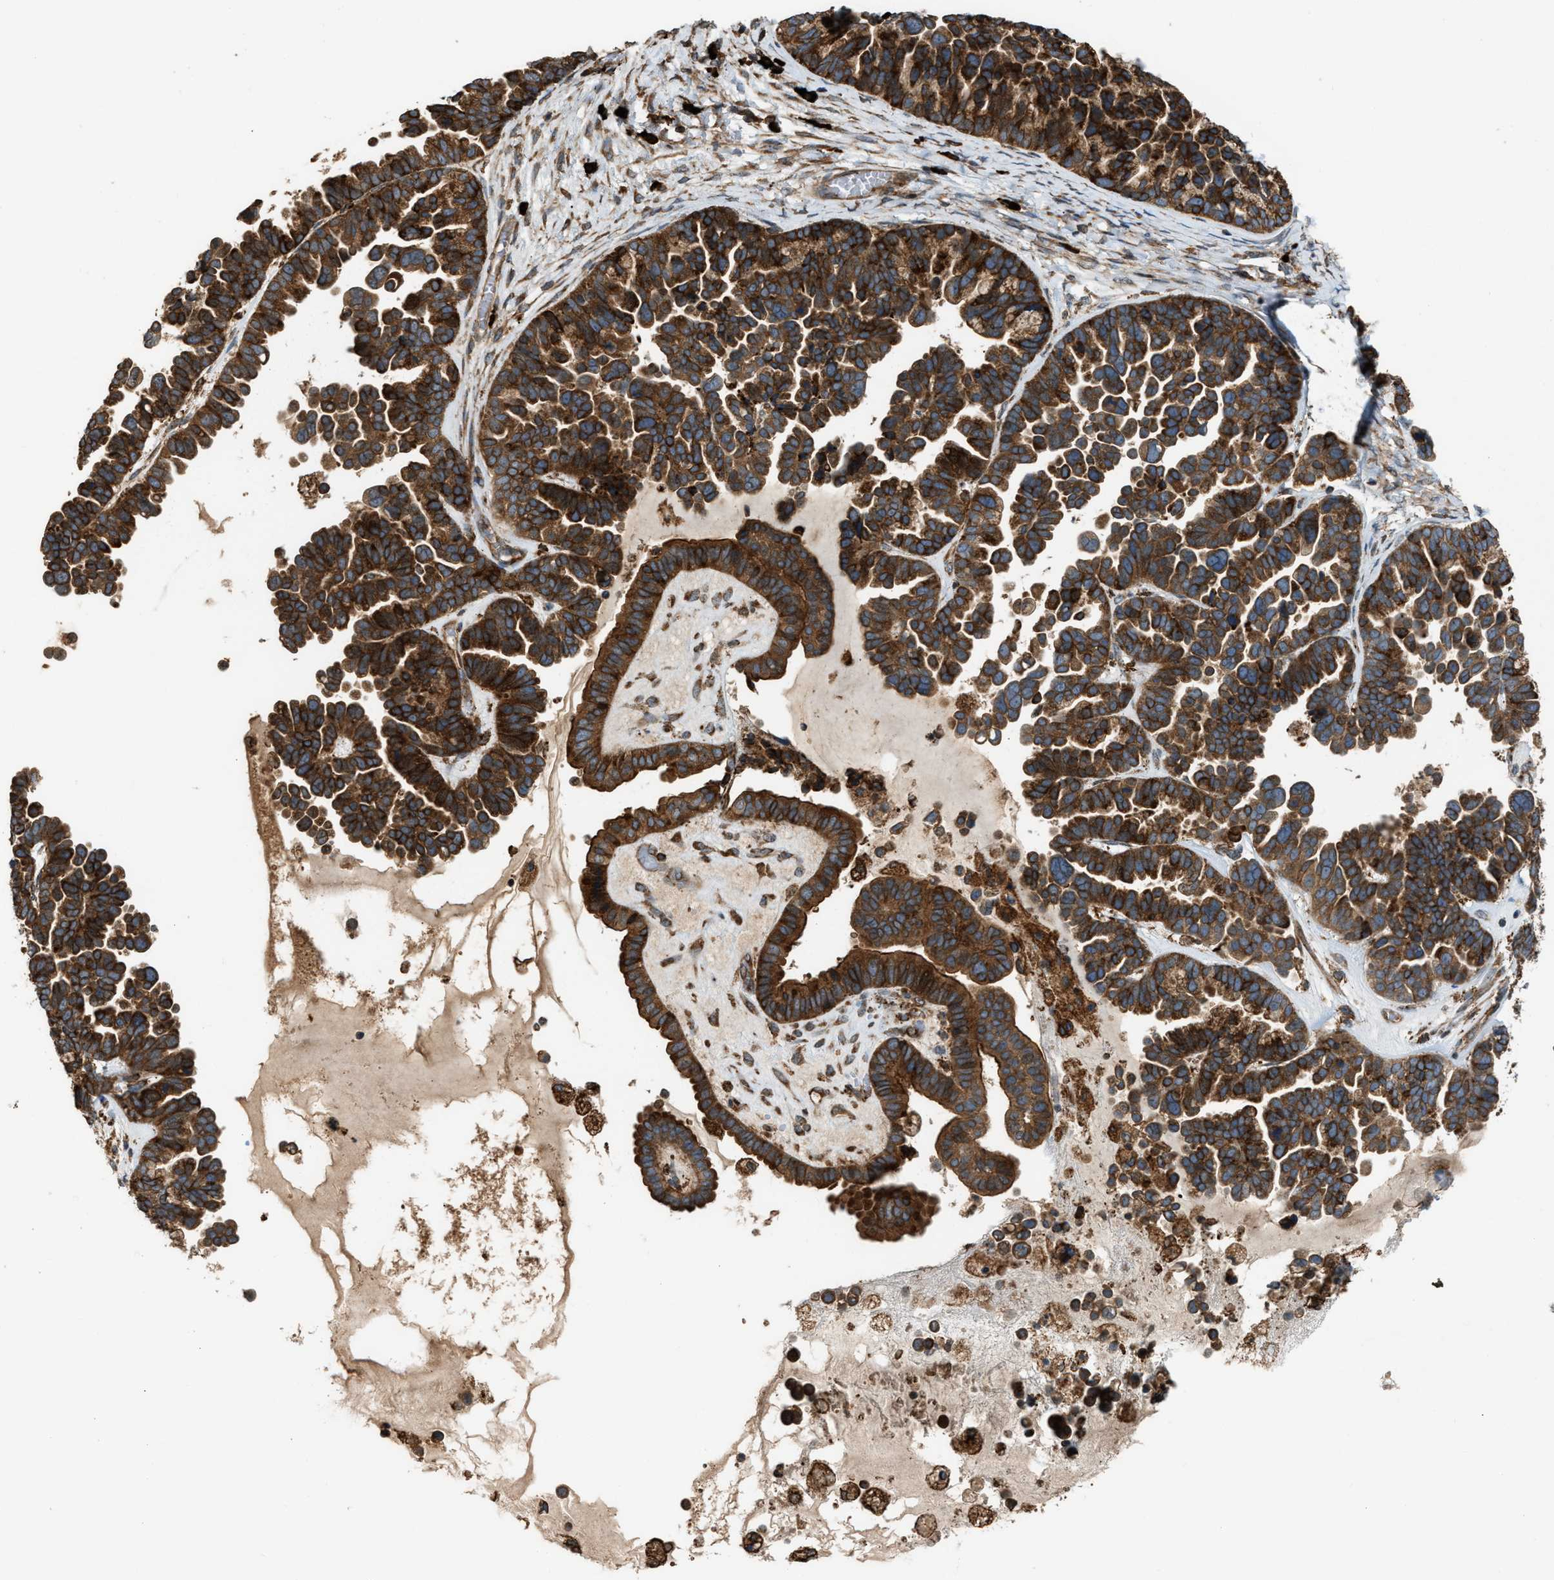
{"staining": {"intensity": "strong", "quantity": ">75%", "location": "cytoplasmic/membranous"}, "tissue": "ovarian cancer", "cell_type": "Tumor cells", "image_type": "cancer", "snomed": [{"axis": "morphology", "description": "Cystadenocarcinoma, serous, NOS"}, {"axis": "topography", "description": "Ovary"}], "caption": "Immunohistochemical staining of human ovarian cancer shows high levels of strong cytoplasmic/membranous expression in approximately >75% of tumor cells. The staining was performed using DAB (3,3'-diaminobenzidine) to visualize the protein expression in brown, while the nuclei were stained in blue with hematoxylin (Magnification: 20x).", "gene": "BAIAP2L1", "patient": {"sex": "female", "age": 56}}